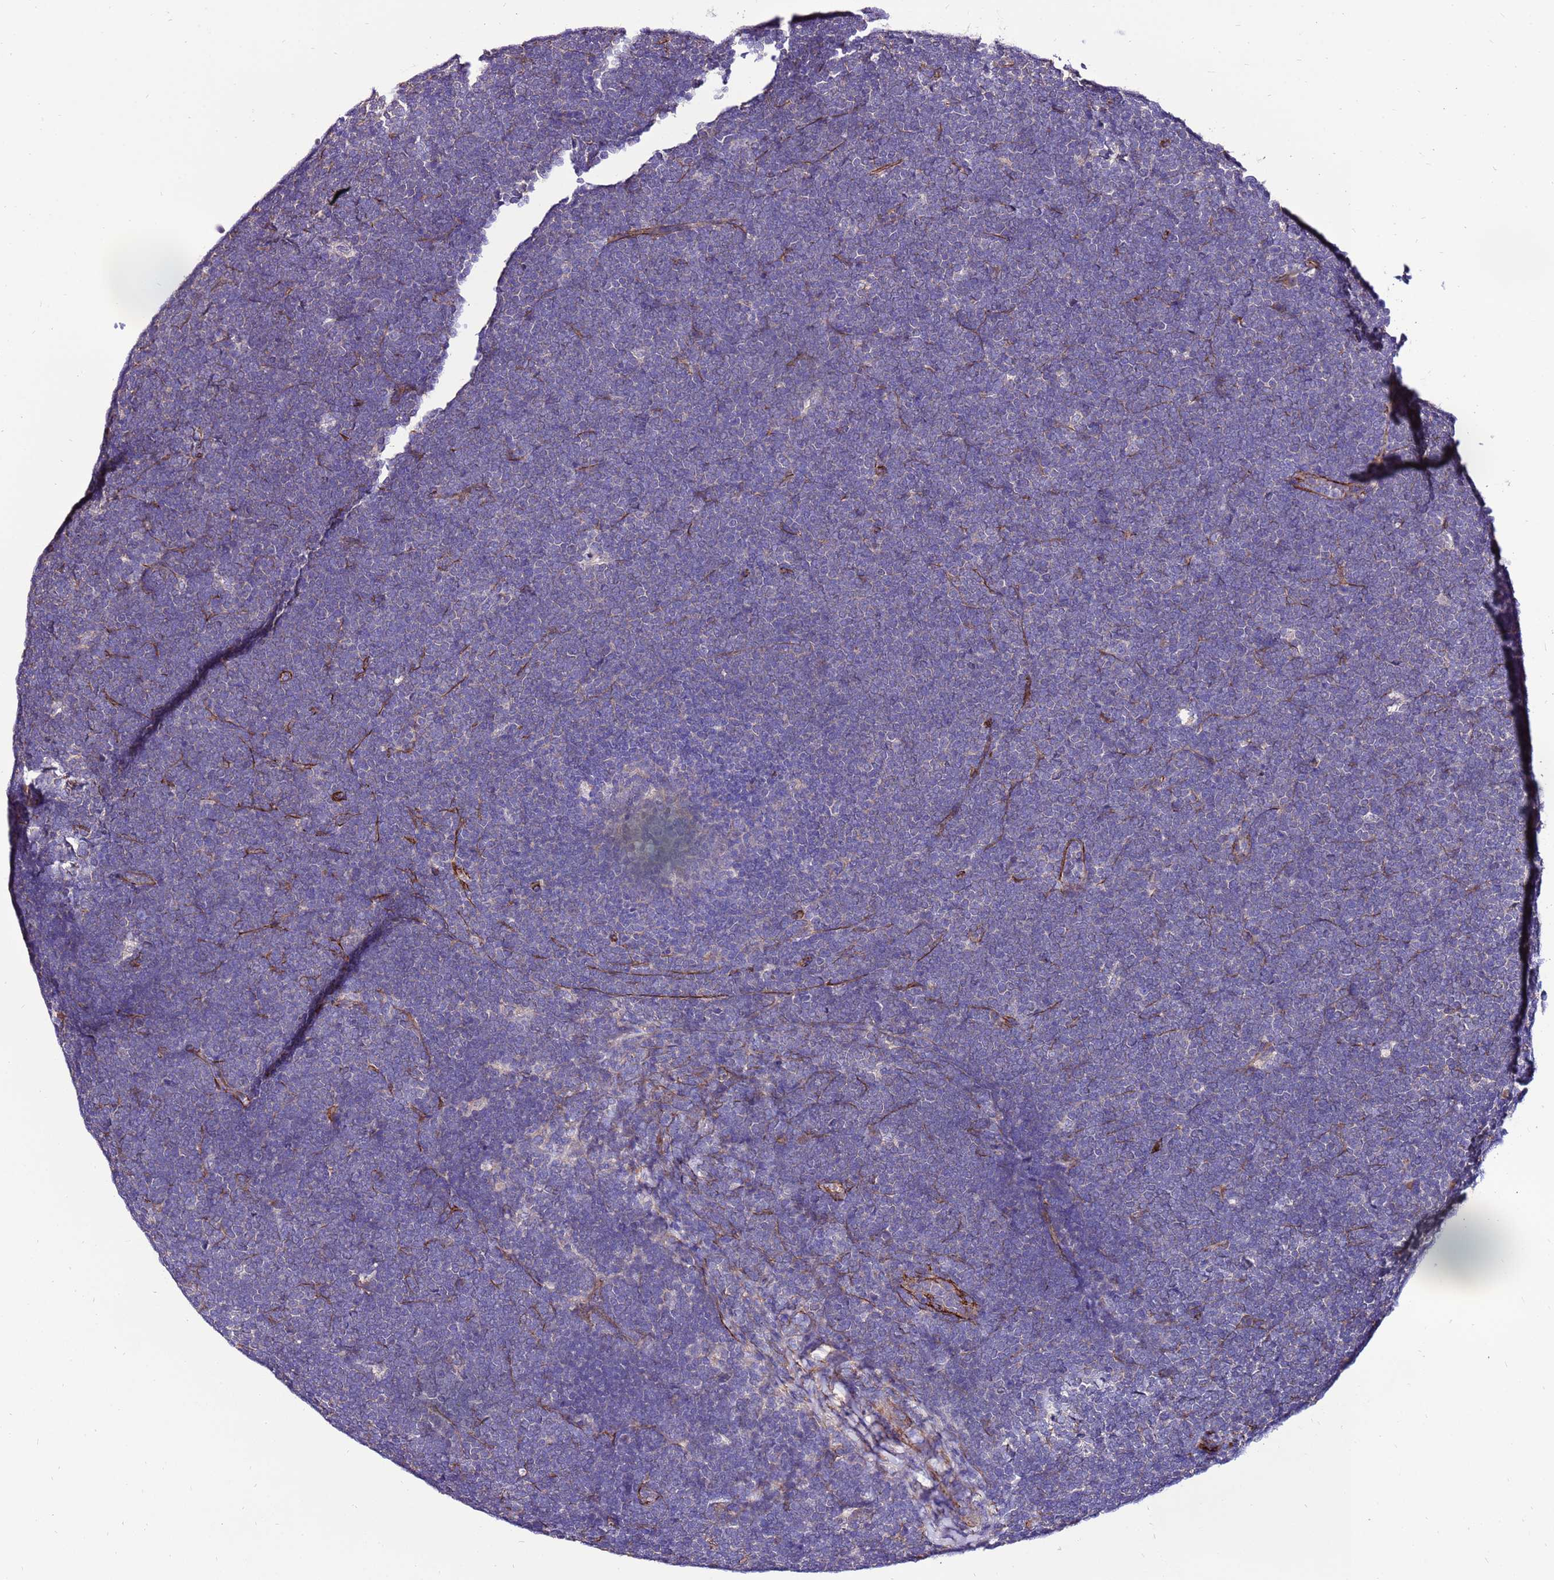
{"staining": {"intensity": "negative", "quantity": "none", "location": "none"}, "tissue": "lymphoma", "cell_type": "Tumor cells", "image_type": "cancer", "snomed": [{"axis": "morphology", "description": "Malignant lymphoma, non-Hodgkin's type, High grade"}, {"axis": "topography", "description": "Lymph node"}], "caption": "Immunohistochemistry photomicrograph of neoplastic tissue: human lymphoma stained with DAB demonstrates no significant protein positivity in tumor cells.", "gene": "EI24", "patient": {"sex": "male", "age": 13}}